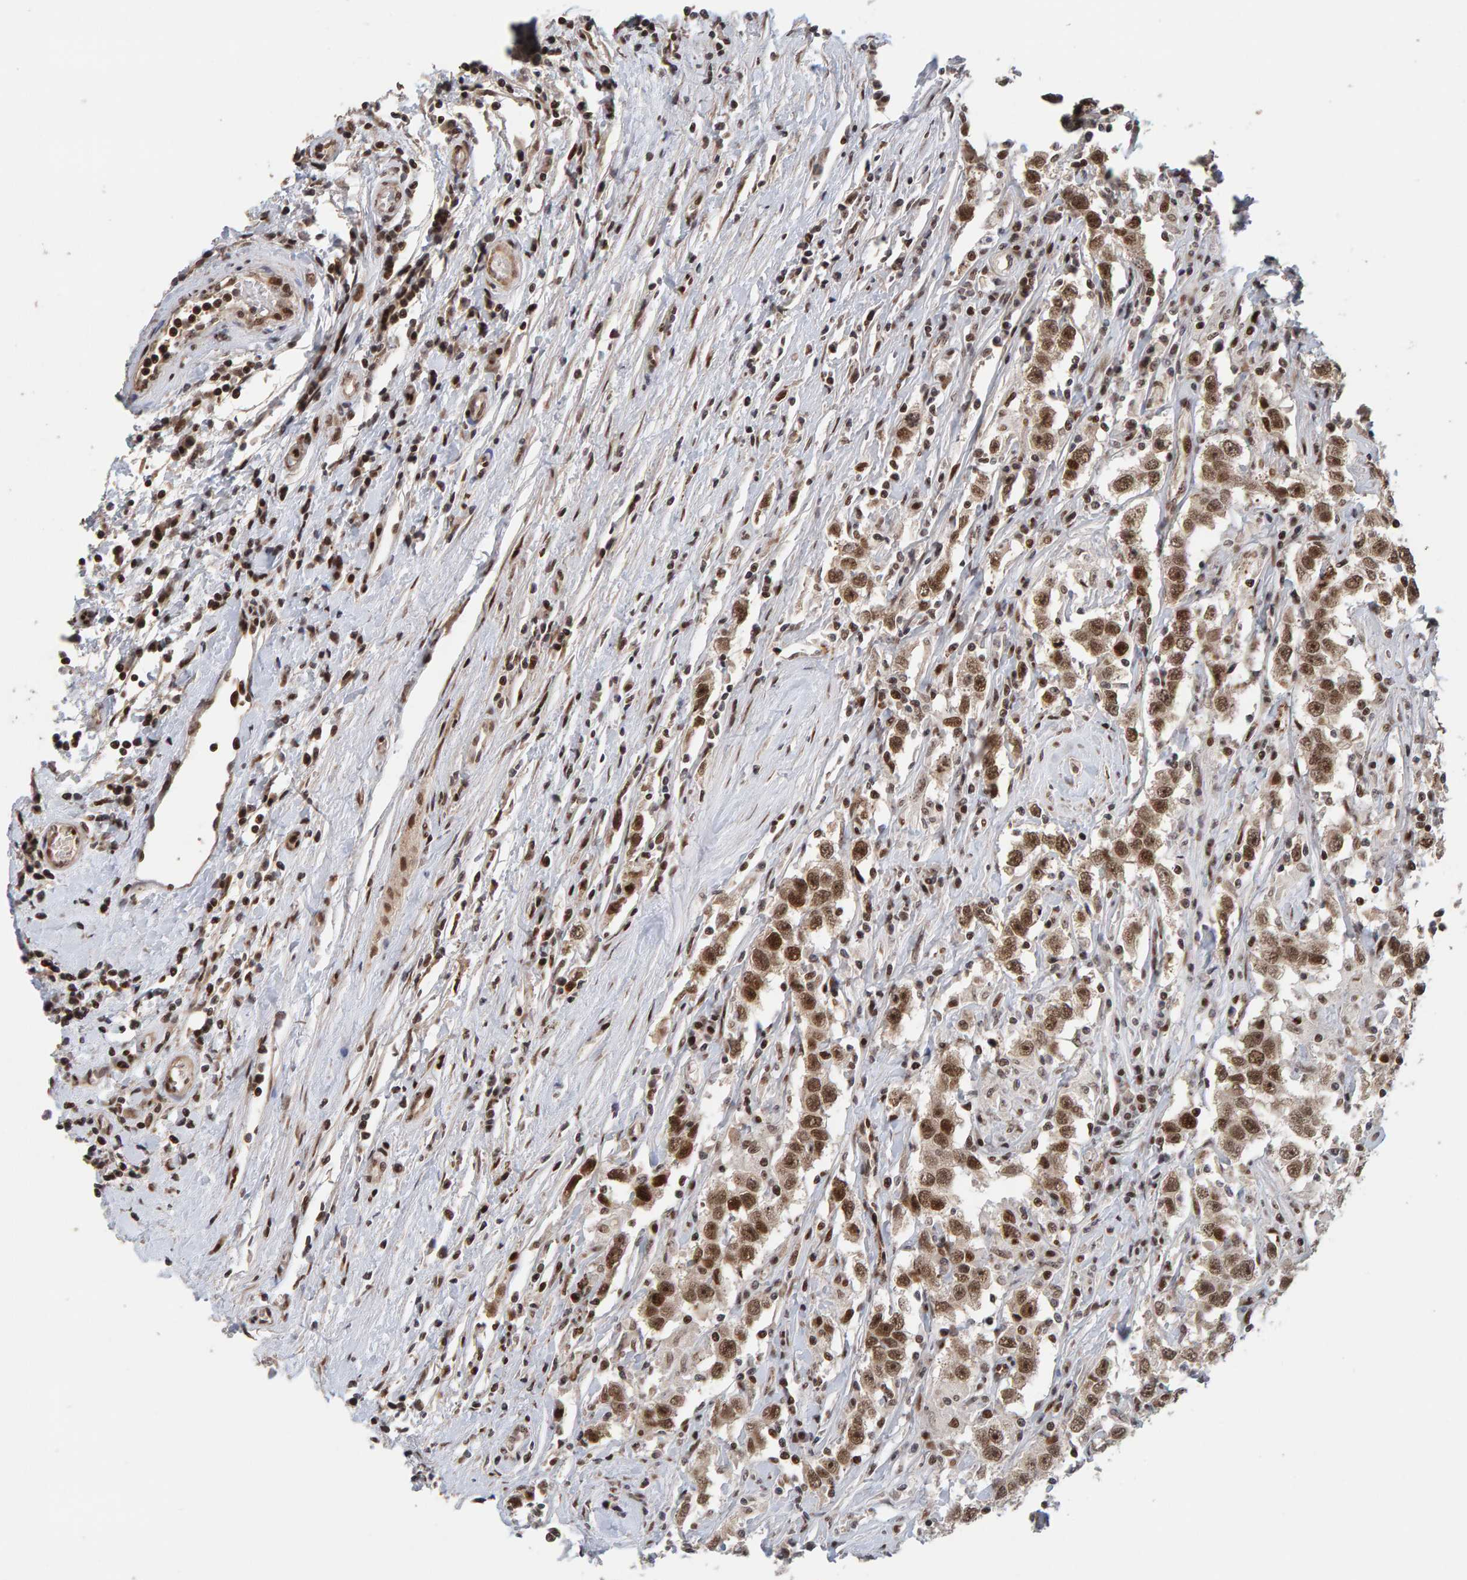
{"staining": {"intensity": "moderate", "quantity": ">75%", "location": "nuclear"}, "tissue": "testis cancer", "cell_type": "Tumor cells", "image_type": "cancer", "snomed": [{"axis": "morphology", "description": "Seminoma, NOS"}, {"axis": "topography", "description": "Testis"}], "caption": "Protein expression by immunohistochemistry (IHC) demonstrates moderate nuclear positivity in about >75% of tumor cells in seminoma (testis).", "gene": "CHD4", "patient": {"sex": "male", "age": 41}}